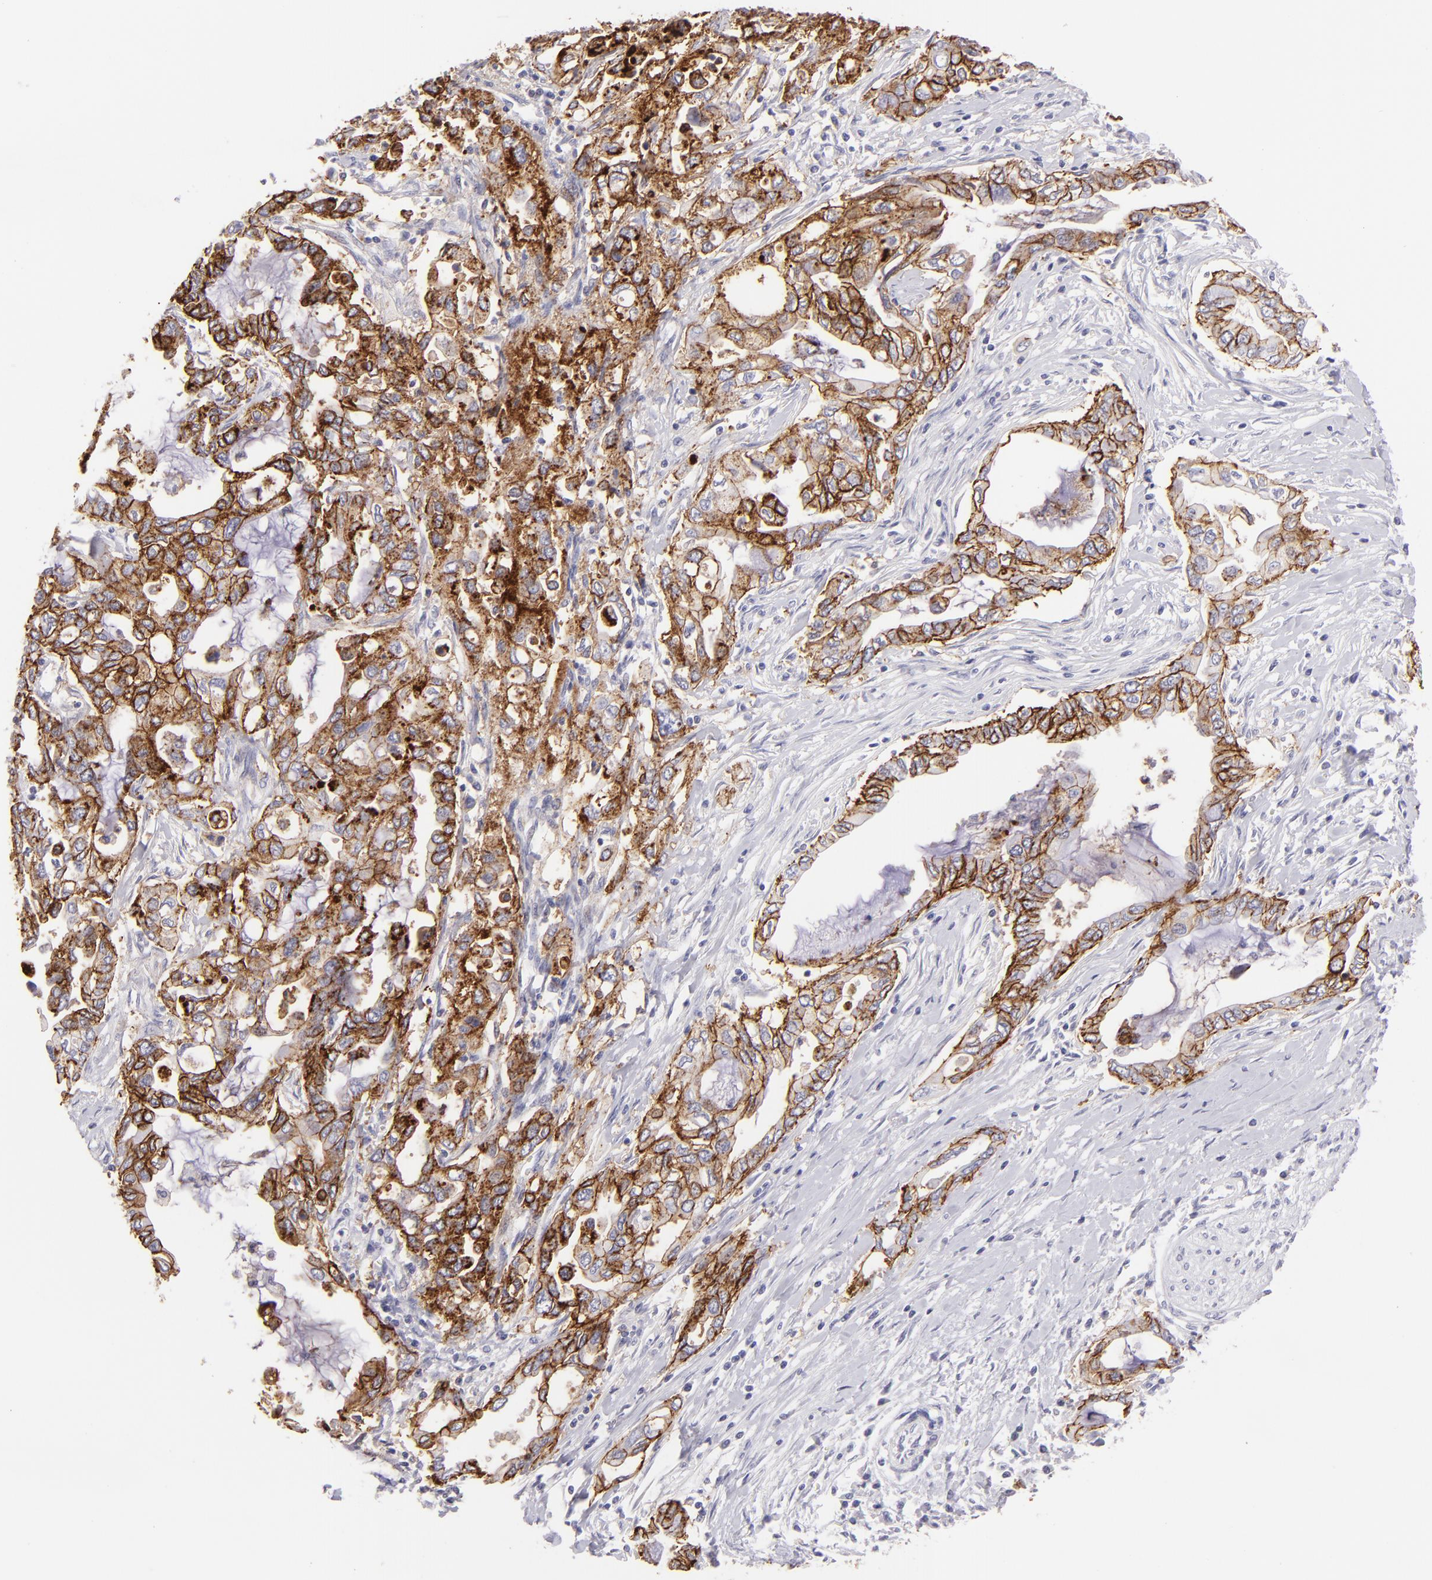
{"staining": {"intensity": "moderate", "quantity": ">75%", "location": "cytoplasmic/membranous"}, "tissue": "pancreatic cancer", "cell_type": "Tumor cells", "image_type": "cancer", "snomed": [{"axis": "morphology", "description": "Adenocarcinoma, NOS"}, {"axis": "topography", "description": "Pancreas"}], "caption": "IHC micrograph of neoplastic tissue: human pancreatic cancer (adenocarcinoma) stained using immunohistochemistry exhibits medium levels of moderate protein expression localized specifically in the cytoplasmic/membranous of tumor cells, appearing as a cytoplasmic/membranous brown color.", "gene": "CLDN4", "patient": {"sex": "female", "age": 57}}